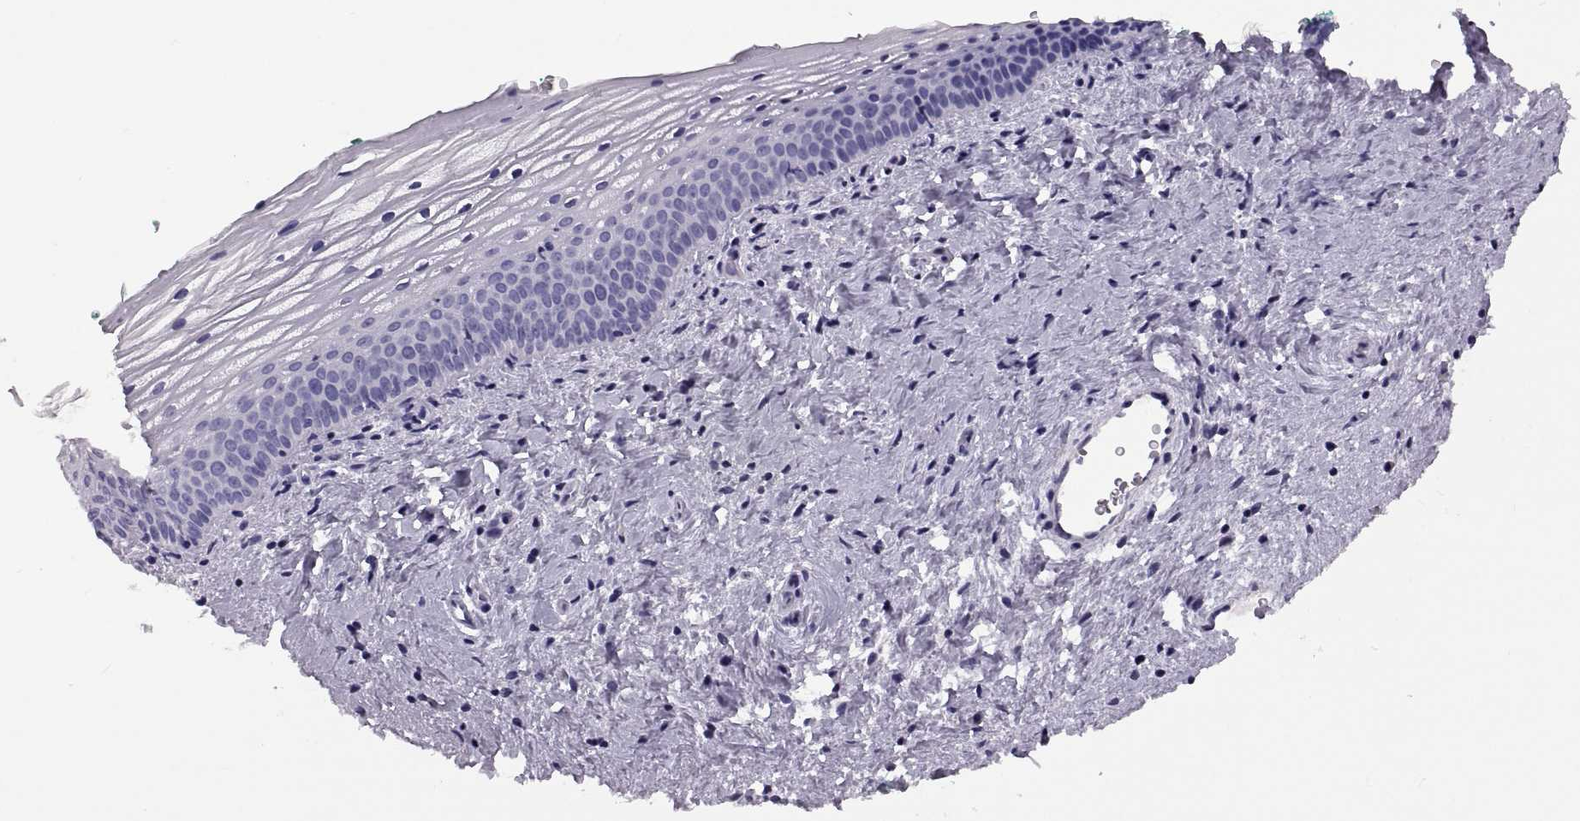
{"staining": {"intensity": "negative", "quantity": "none", "location": "none"}, "tissue": "vagina", "cell_type": "Squamous epithelial cells", "image_type": "normal", "snomed": [{"axis": "morphology", "description": "Normal tissue, NOS"}, {"axis": "topography", "description": "Vagina"}], "caption": "IHC histopathology image of benign vagina stained for a protein (brown), which shows no positivity in squamous epithelial cells.", "gene": "RDM1", "patient": {"sex": "female", "age": 44}}